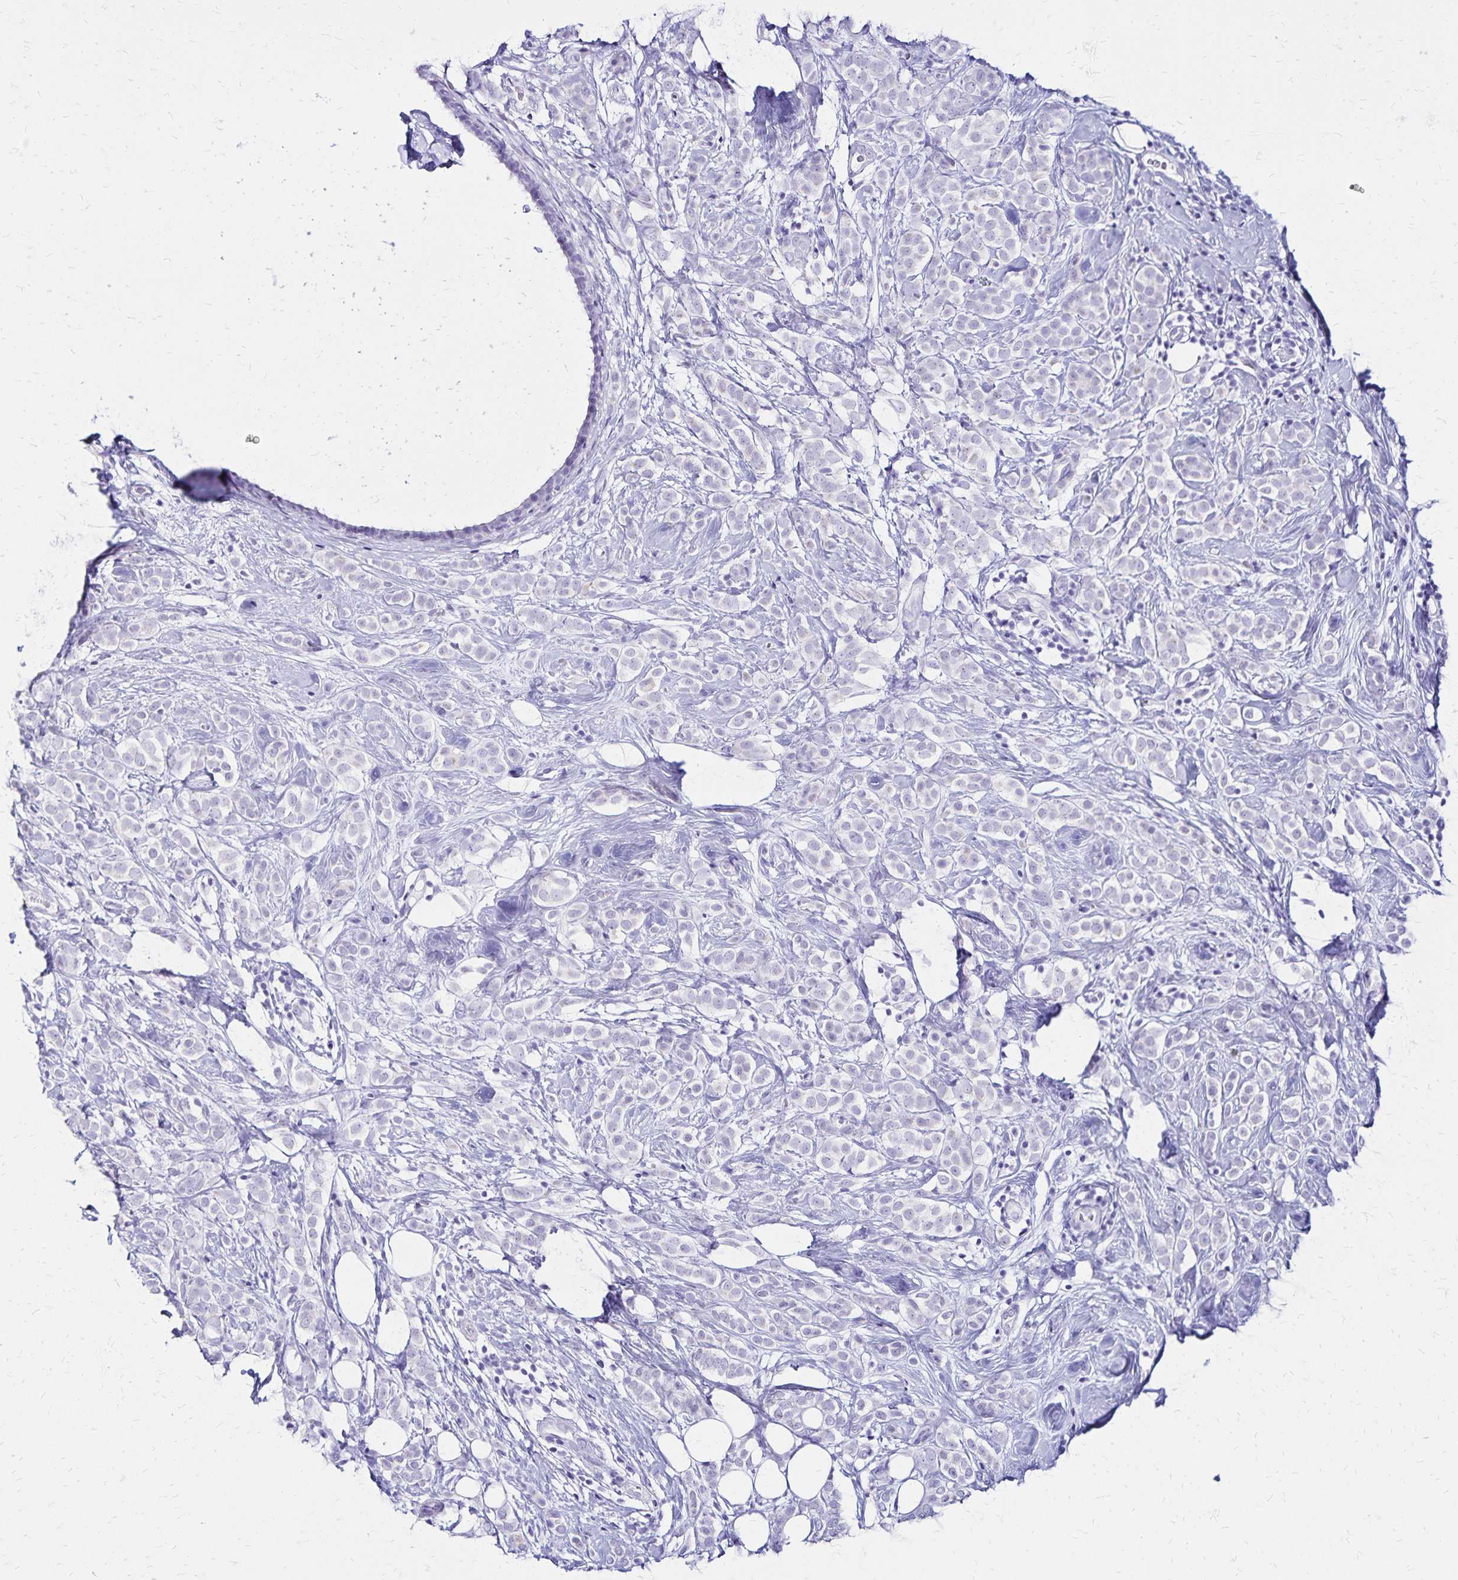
{"staining": {"intensity": "negative", "quantity": "none", "location": "none"}, "tissue": "breast cancer", "cell_type": "Tumor cells", "image_type": "cancer", "snomed": [{"axis": "morphology", "description": "Lobular carcinoma"}, {"axis": "topography", "description": "Breast"}], "caption": "DAB (3,3'-diaminobenzidine) immunohistochemical staining of lobular carcinoma (breast) demonstrates no significant positivity in tumor cells. Brightfield microscopy of IHC stained with DAB (brown) and hematoxylin (blue), captured at high magnification.", "gene": "LIN28B", "patient": {"sex": "female", "age": 49}}